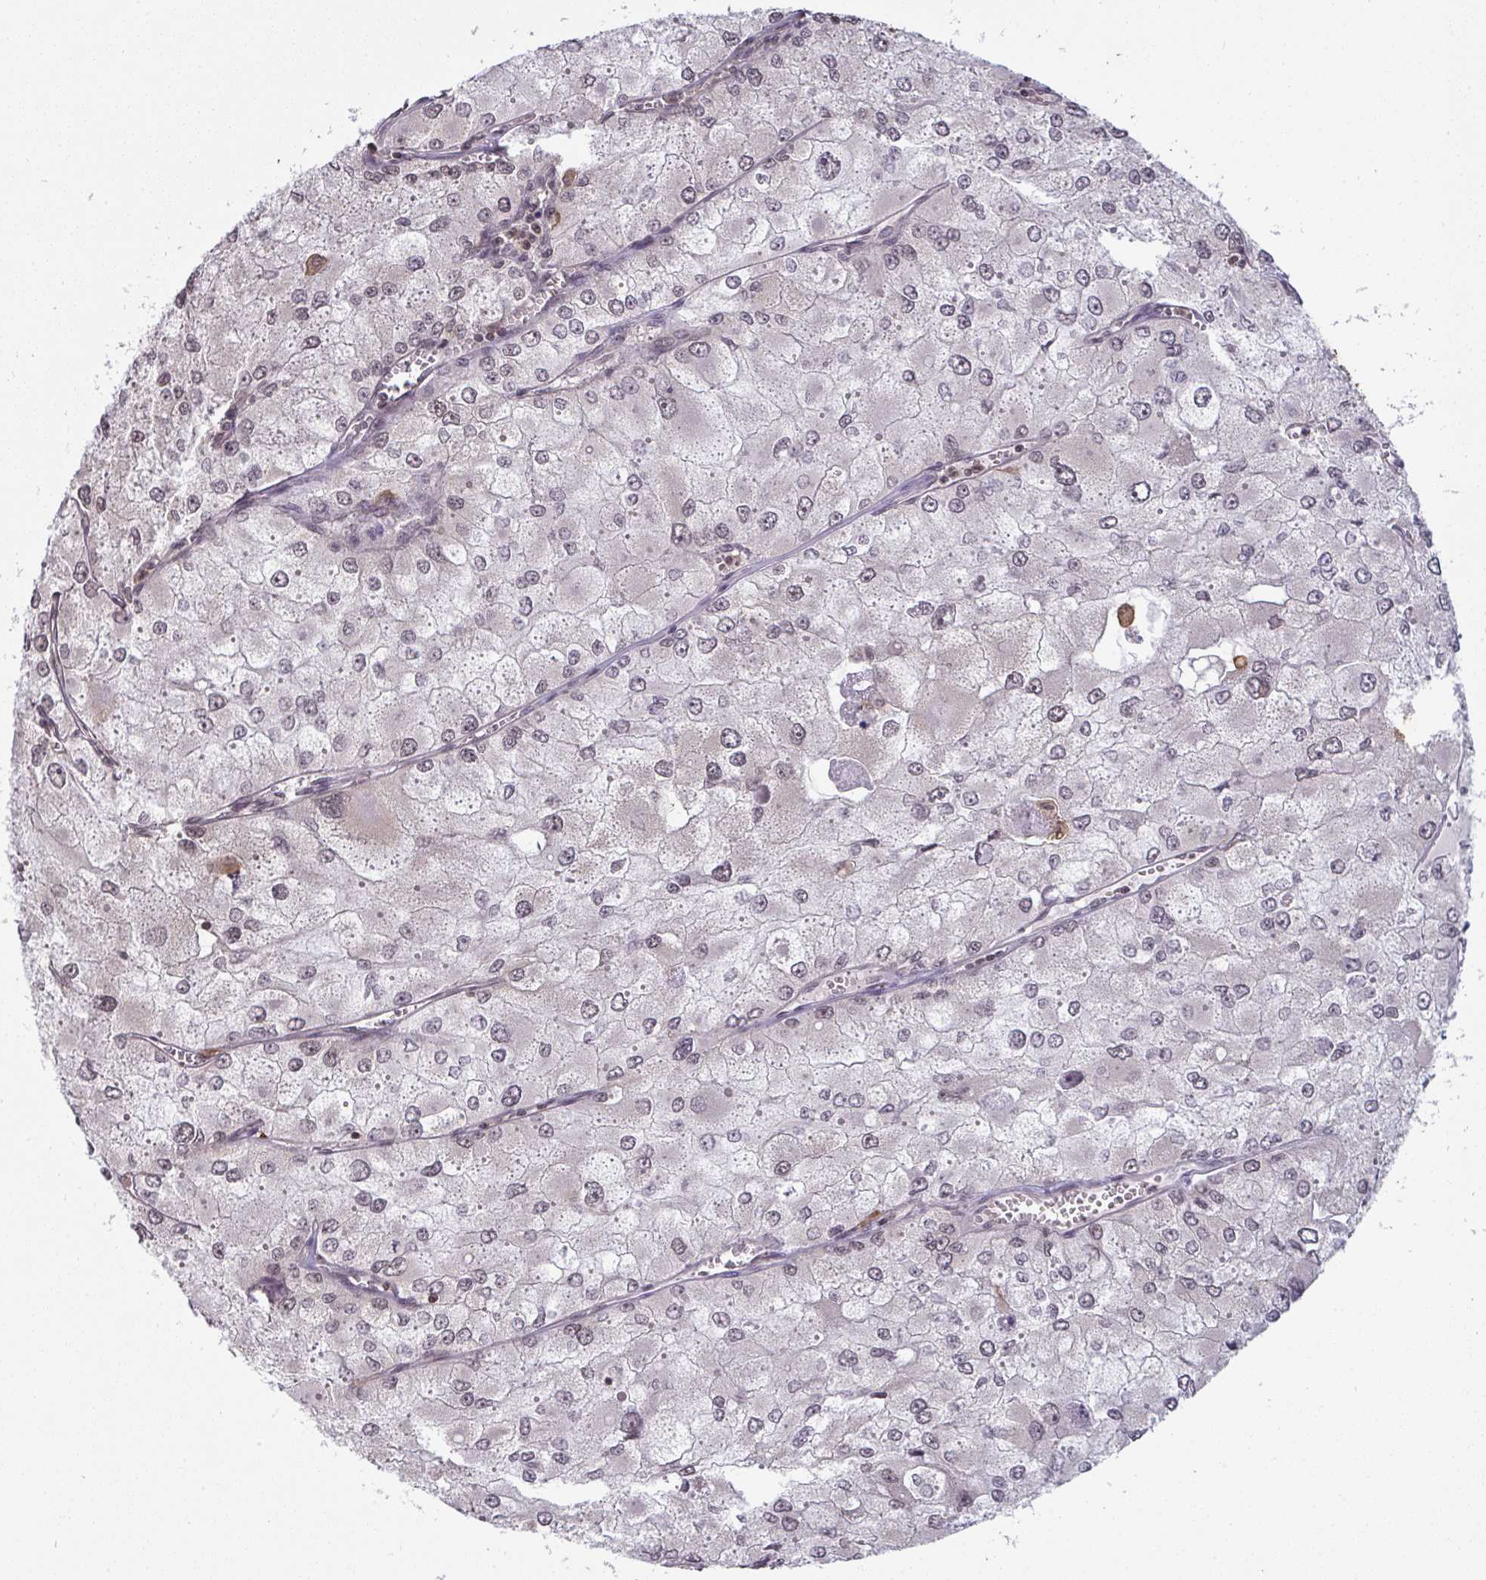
{"staining": {"intensity": "negative", "quantity": "none", "location": "none"}, "tissue": "renal cancer", "cell_type": "Tumor cells", "image_type": "cancer", "snomed": [{"axis": "morphology", "description": "Adenocarcinoma, NOS"}, {"axis": "topography", "description": "Kidney"}], "caption": "The histopathology image displays no staining of tumor cells in renal cancer. The staining is performed using DAB (3,3'-diaminobenzidine) brown chromogen with nuclei counter-stained in using hematoxylin.", "gene": "SAP30", "patient": {"sex": "female", "age": 70}}